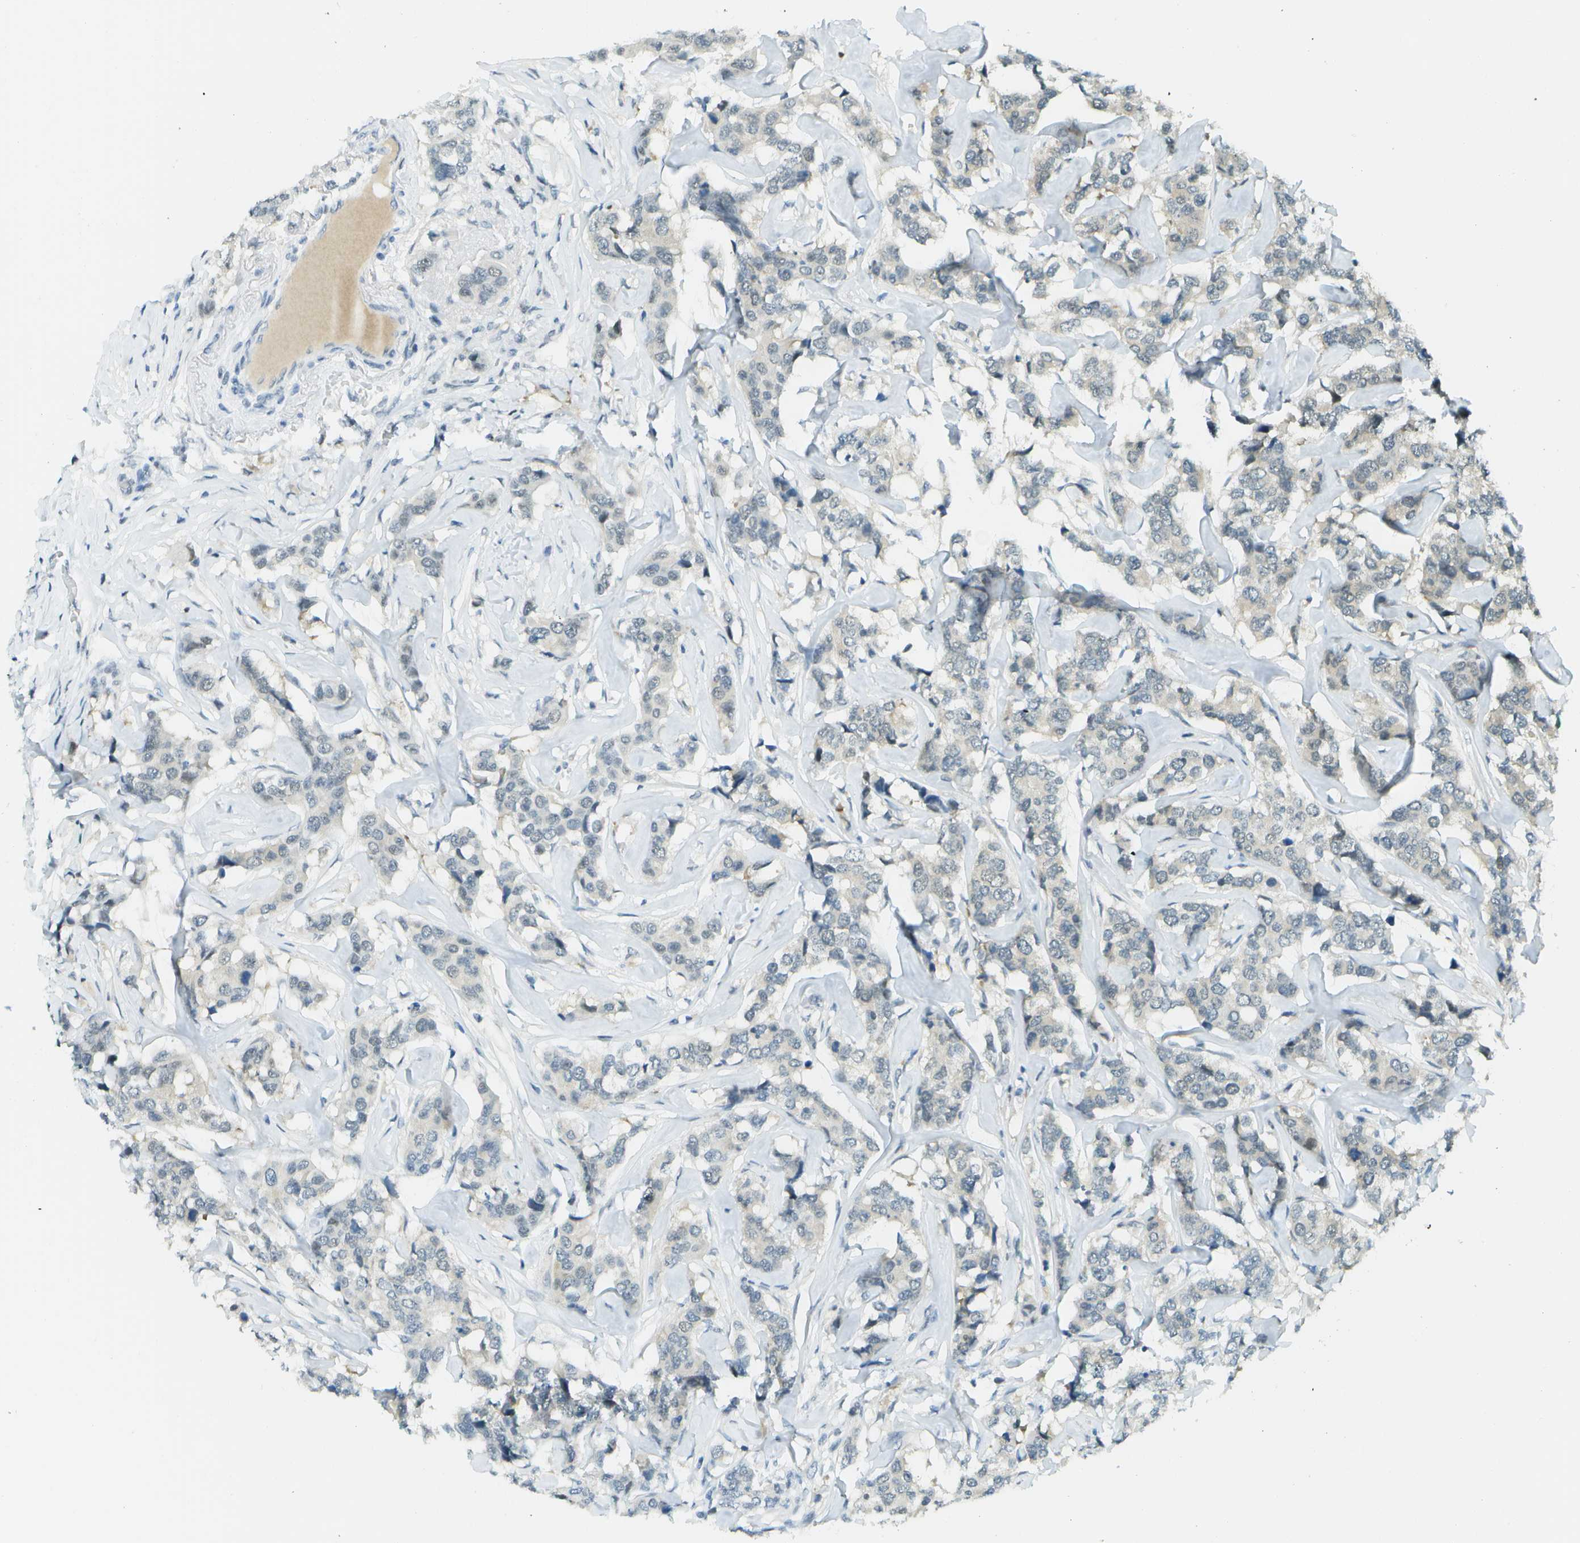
{"staining": {"intensity": "negative", "quantity": "none", "location": "none"}, "tissue": "breast cancer", "cell_type": "Tumor cells", "image_type": "cancer", "snomed": [{"axis": "morphology", "description": "Lobular carcinoma"}, {"axis": "topography", "description": "Breast"}], "caption": "The histopathology image displays no staining of tumor cells in lobular carcinoma (breast). (Immunohistochemistry, brightfield microscopy, high magnification).", "gene": "NEK11", "patient": {"sex": "female", "age": 59}}